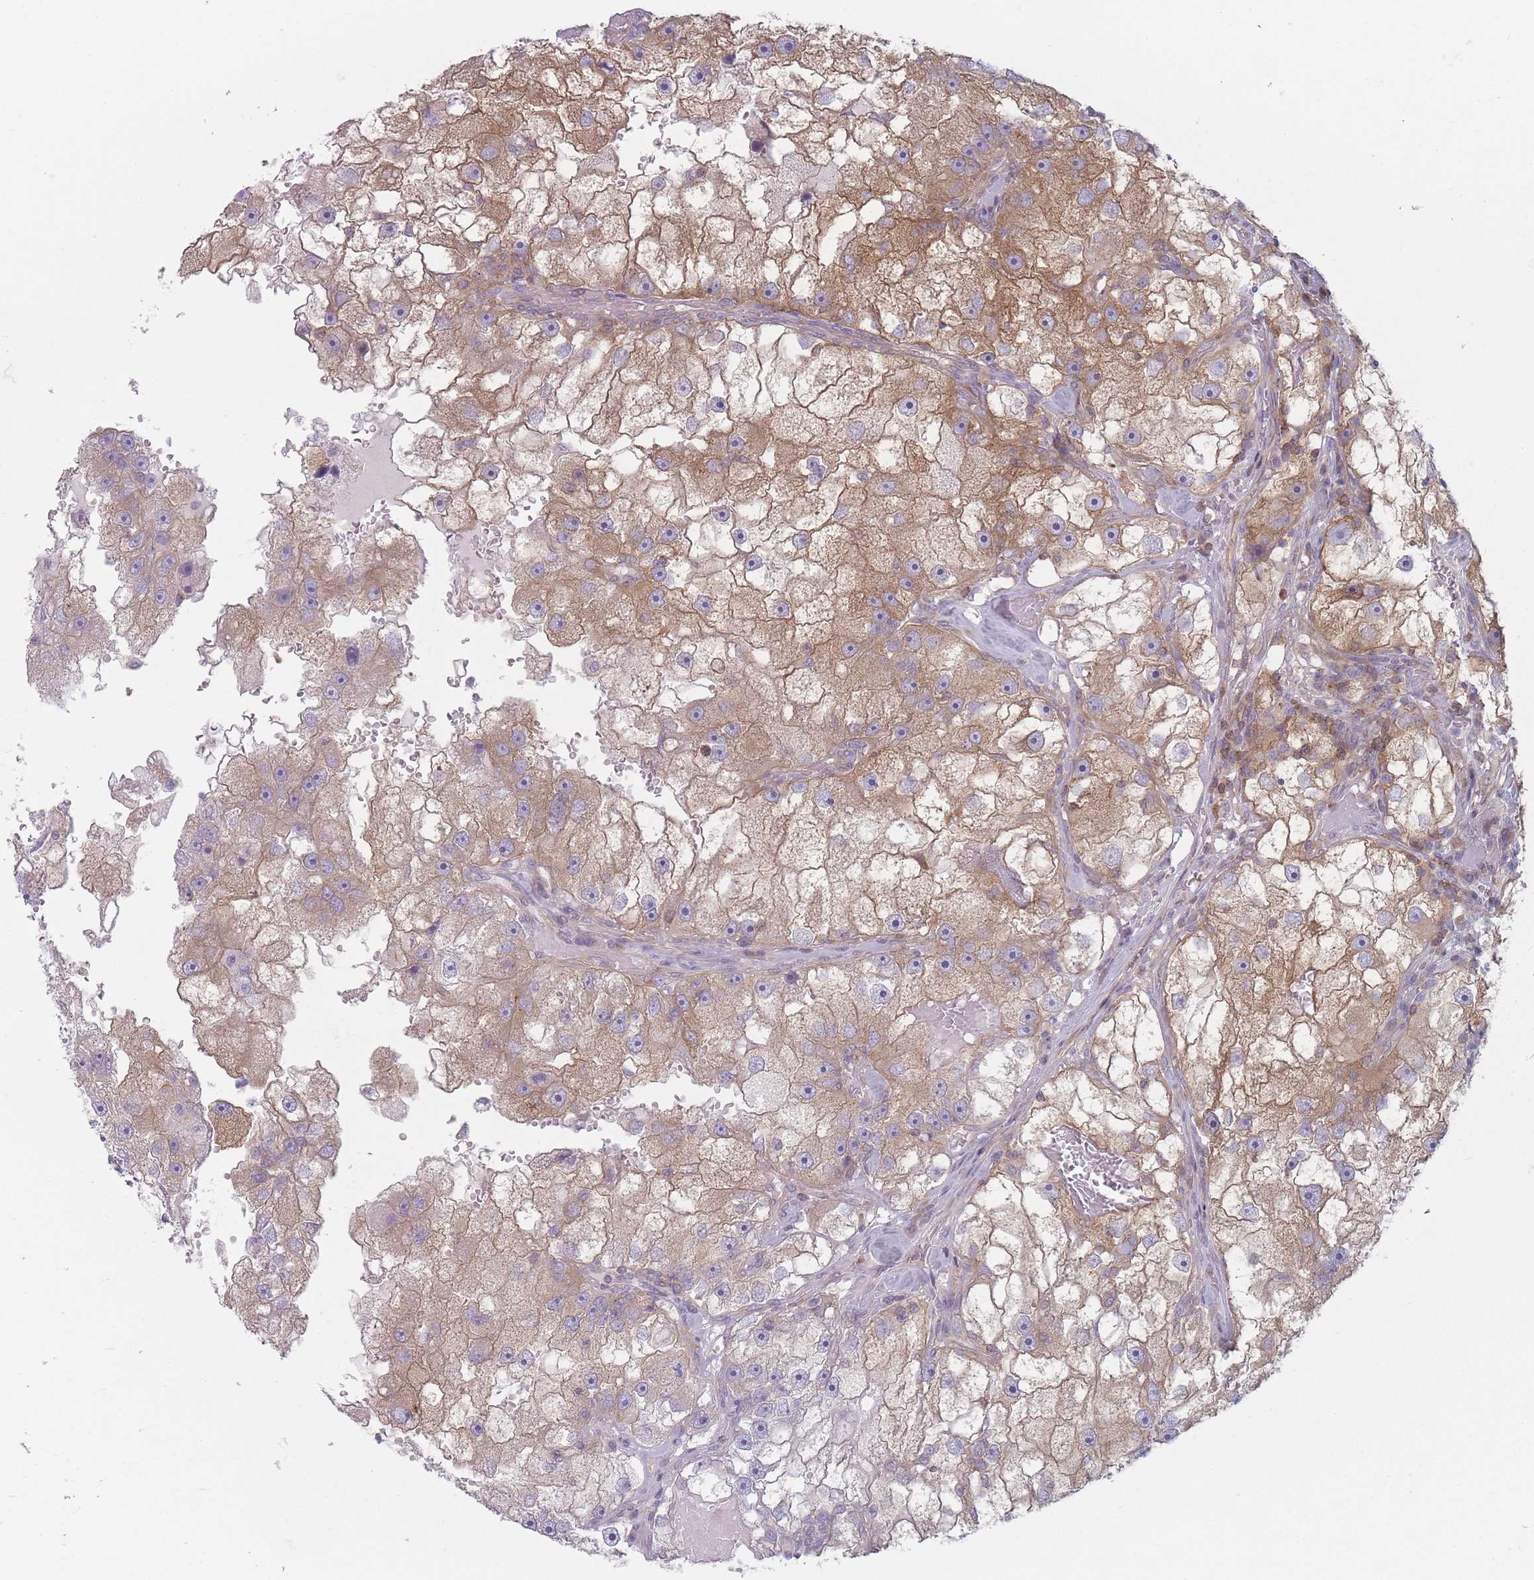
{"staining": {"intensity": "moderate", "quantity": "25%-75%", "location": "cytoplasmic/membranous"}, "tissue": "renal cancer", "cell_type": "Tumor cells", "image_type": "cancer", "snomed": [{"axis": "morphology", "description": "Adenocarcinoma, NOS"}, {"axis": "topography", "description": "Kidney"}], "caption": "Immunohistochemical staining of human adenocarcinoma (renal) exhibits medium levels of moderate cytoplasmic/membranous protein staining in about 25%-75% of tumor cells.", "gene": "HSBP1L1", "patient": {"sex": "male", "age": 63}}